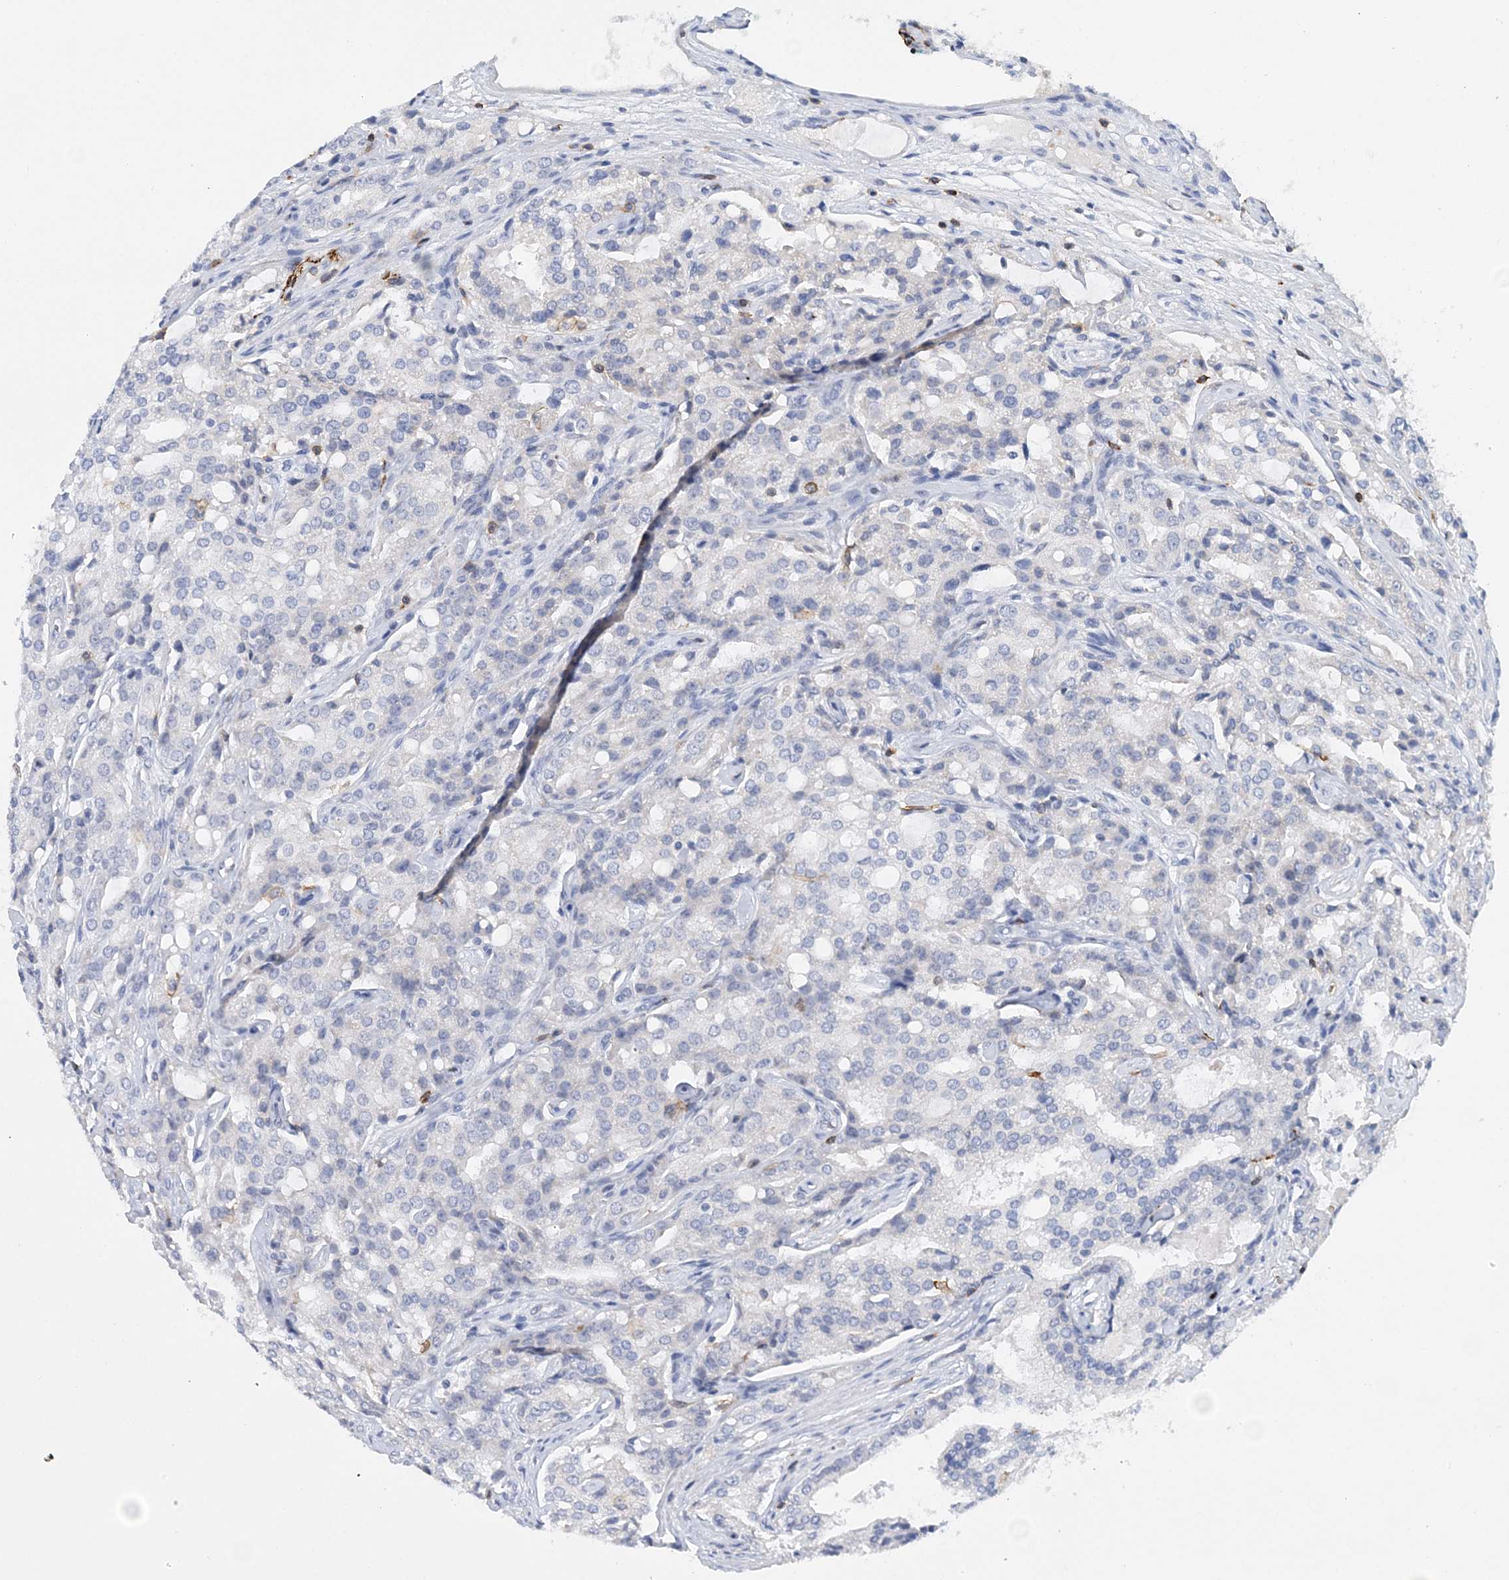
{"staining": {"intensity": "negative", "quantity": "none", "location": "none"}, "tissue": "prostate cancer", "cell_type": "Tumor cells", "image_type": "cancer", "snomed": [{"axis": "morphology", "description": "Adenocarcinoma, High grade"}, {"axis": "topography", "description": "Prostate"}], "caption": "Immunohistochemistry of human prostate adenocarcinoma (high-grade) demonstrates no staining in tumor cells.", "gene": "PRMT9", "patient": {"sex": "male", "age": 72}}